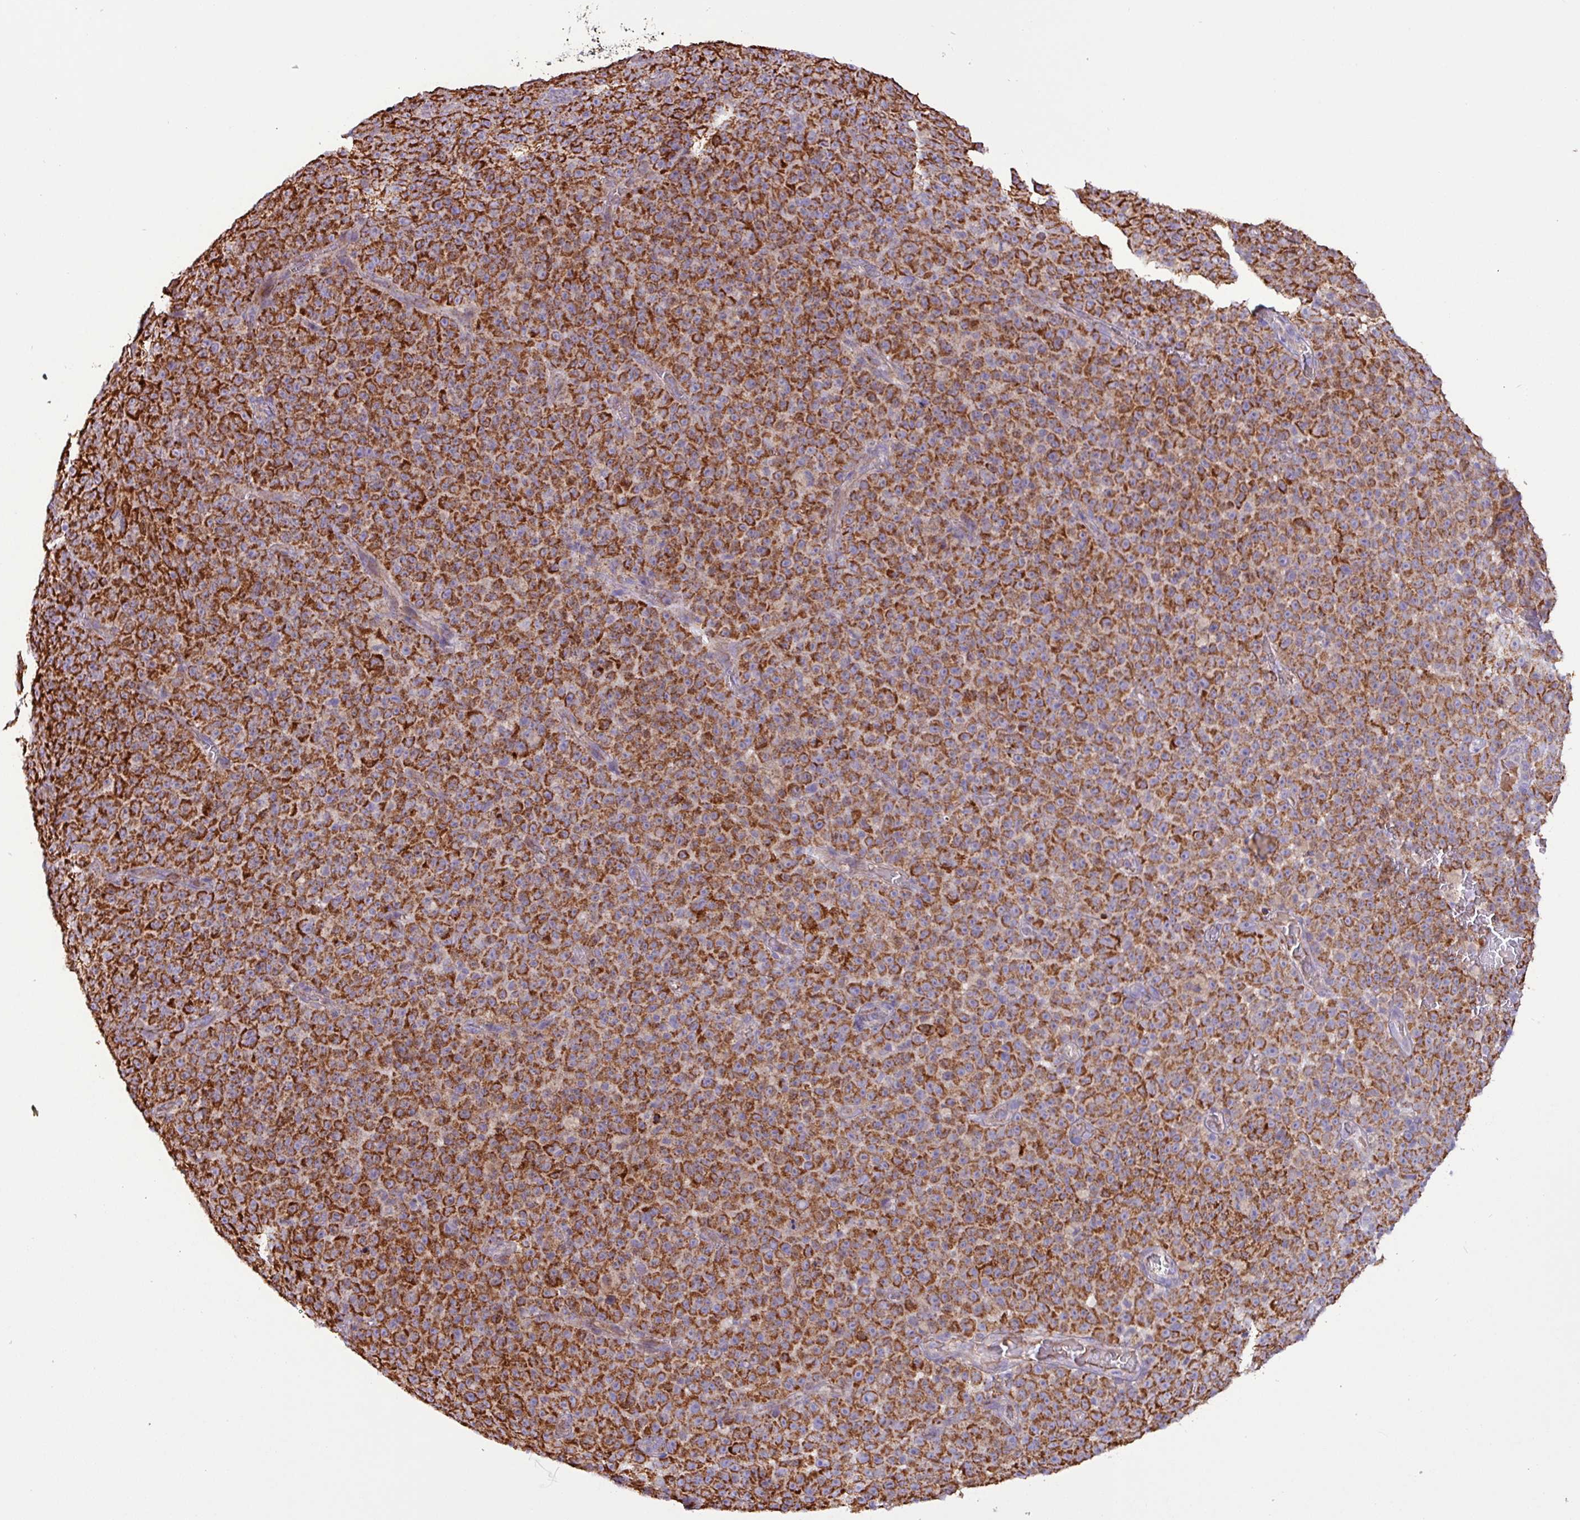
{"staining": {"intensity": "strong", "quantity": ">75%", "location": "cytoplasmic/membranous"}, "tissue": "melanoma", "cell_type": "Tumor cells", "image_type": "cancer", "snomed": [{"axis": "morphology", "description": "Malignant melanoma, NOS"}, {"axis": "topography", "description": "Skin"}], "caption": "Protein analysis of melanoma tissue reveals strong cytoplasmic/membranous positivity in about >75% of tumor cells.", "gene": "RTL3", "patient": {"sex": "female", "age": 82}}